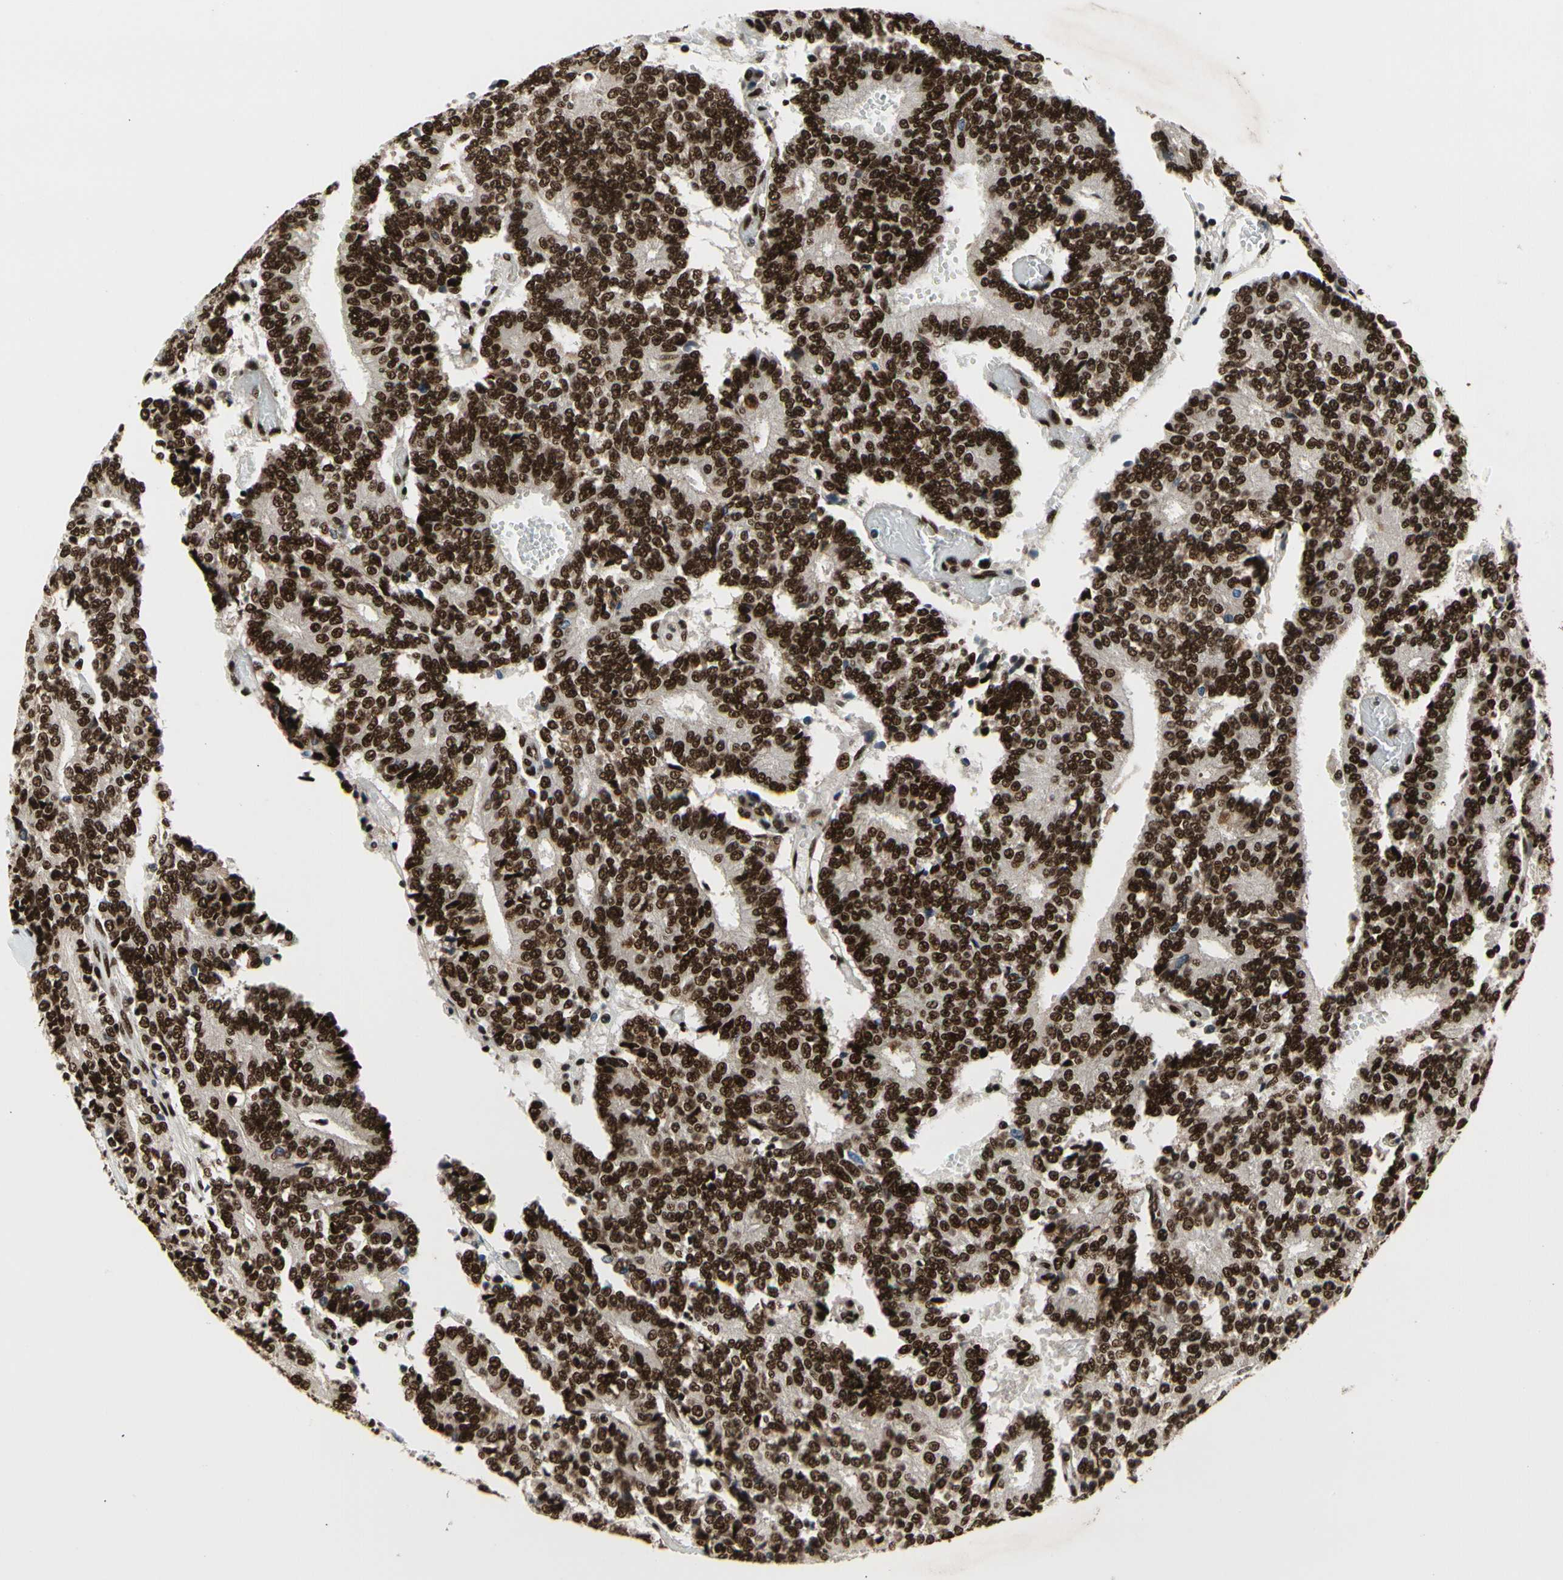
{"staining": {"intensity": "strong", "quantity": ">75%", "location": "nuclear"}, "tissue": "prostate cancer", "cell_type": "Tumor cells", "image_type": "cancer", "snomed": [{"axis": "morphology", "description": "Adenocarcinoma, High grade"}, {"axis": "topography", "description": "Prostate"}], "caption": "IHC (DAB (3,3'-diaminobenzidine)) staining of high-grade adenocarcinoma (prostate) reveals strong nuclear protein staining in approximately >75% of tumor cells.", "gene": "SRSF11", "patient": {"sex": "male", "age": 55}}